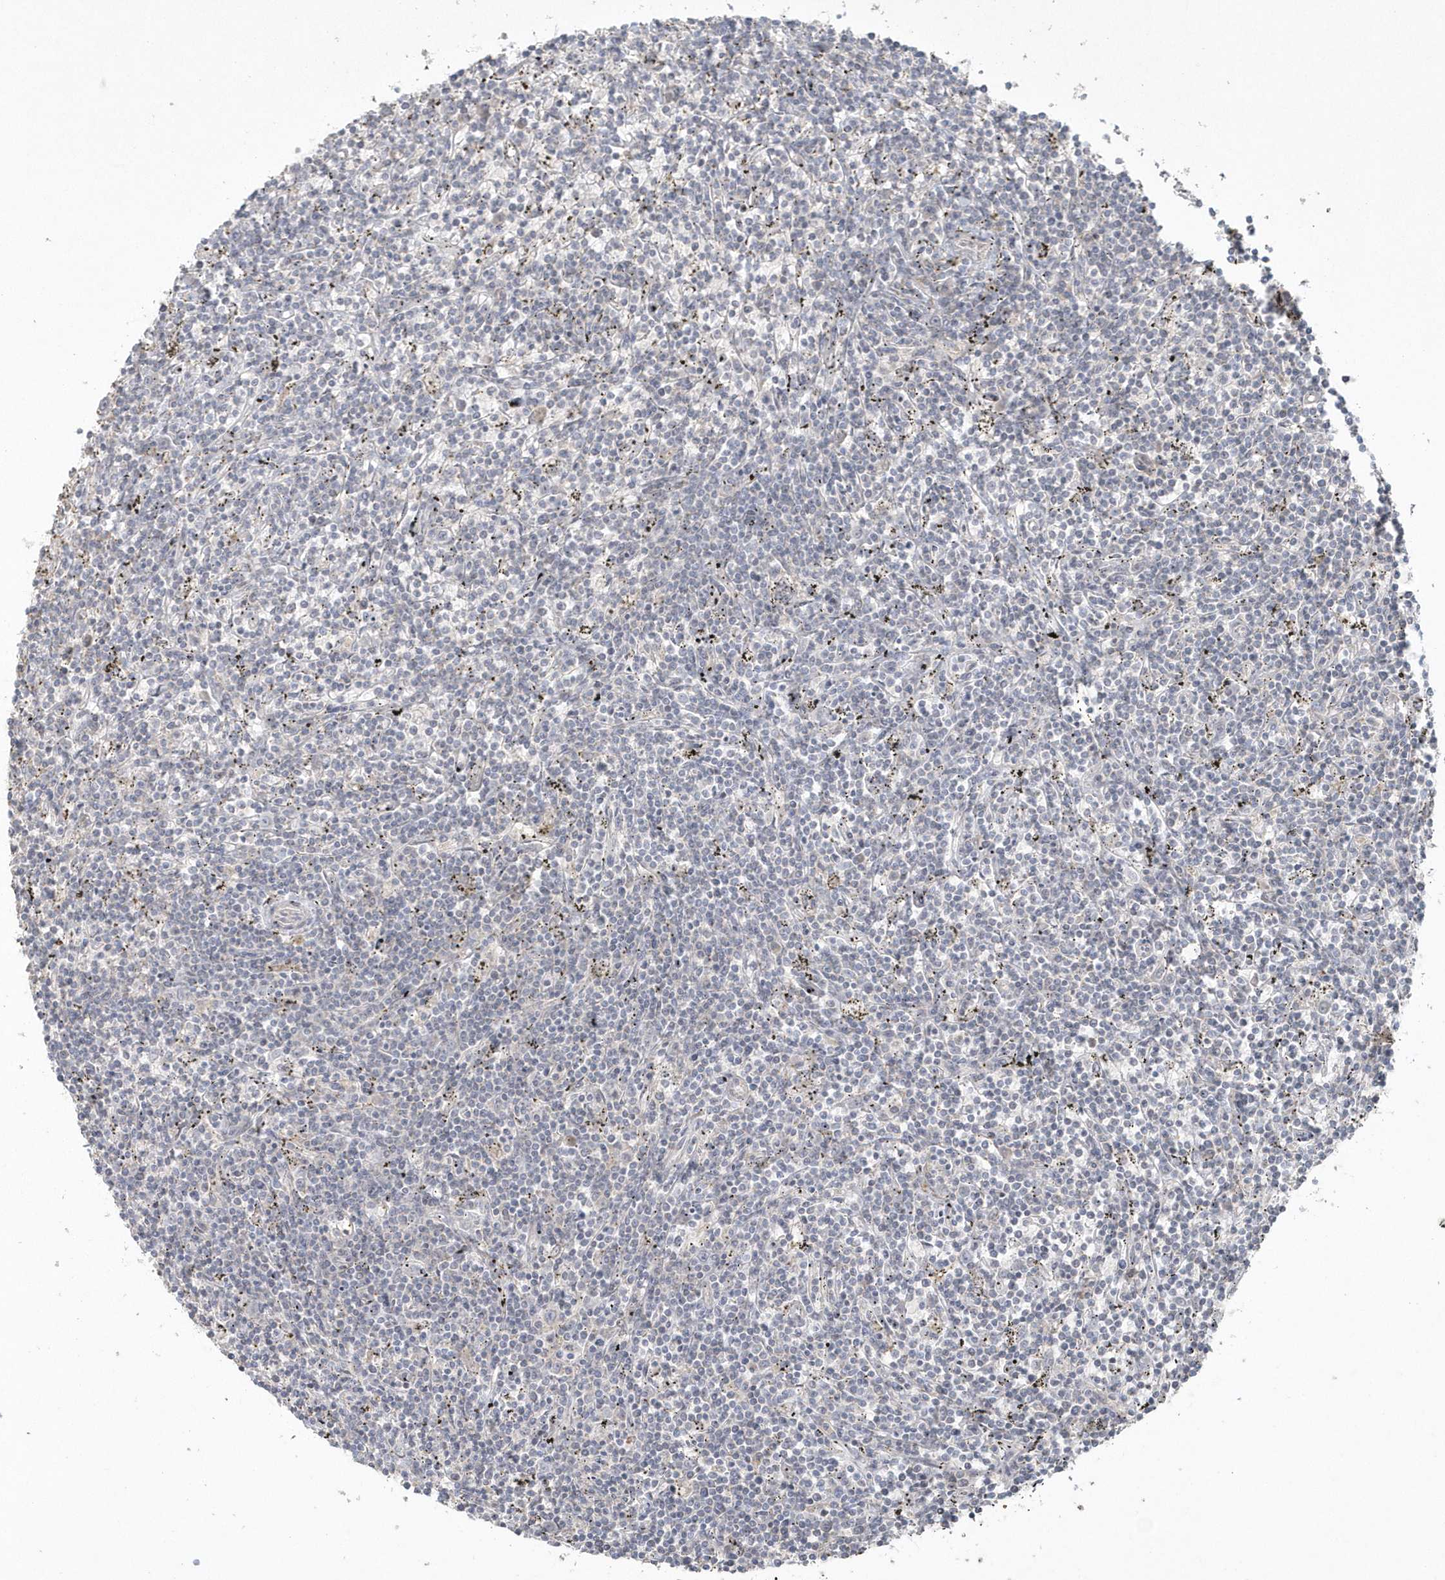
{"staining": {"intensity": "negative", "quantity": "none", "location": "none"}, "tissue": "lymphoma", "cell_type": "Tumor cells", "image_type": "cancer", "snomed": [{"axis": "morphology", "description": "Malignant lymphoma, non-Hodgkin's type, Low grade"}, {"axis": "topography", "description": "Spleen"}], "caption": "Low-grade malignant lymphoma, non-Hodgkin's type was stained to show a protein in brown. There is no significant expression in tumor cells. (Immunohistochemistry, brightfield microscopy, high magnification).", "gene": "BLTP3A", "patient": {"sex": "male", "age": 76}}